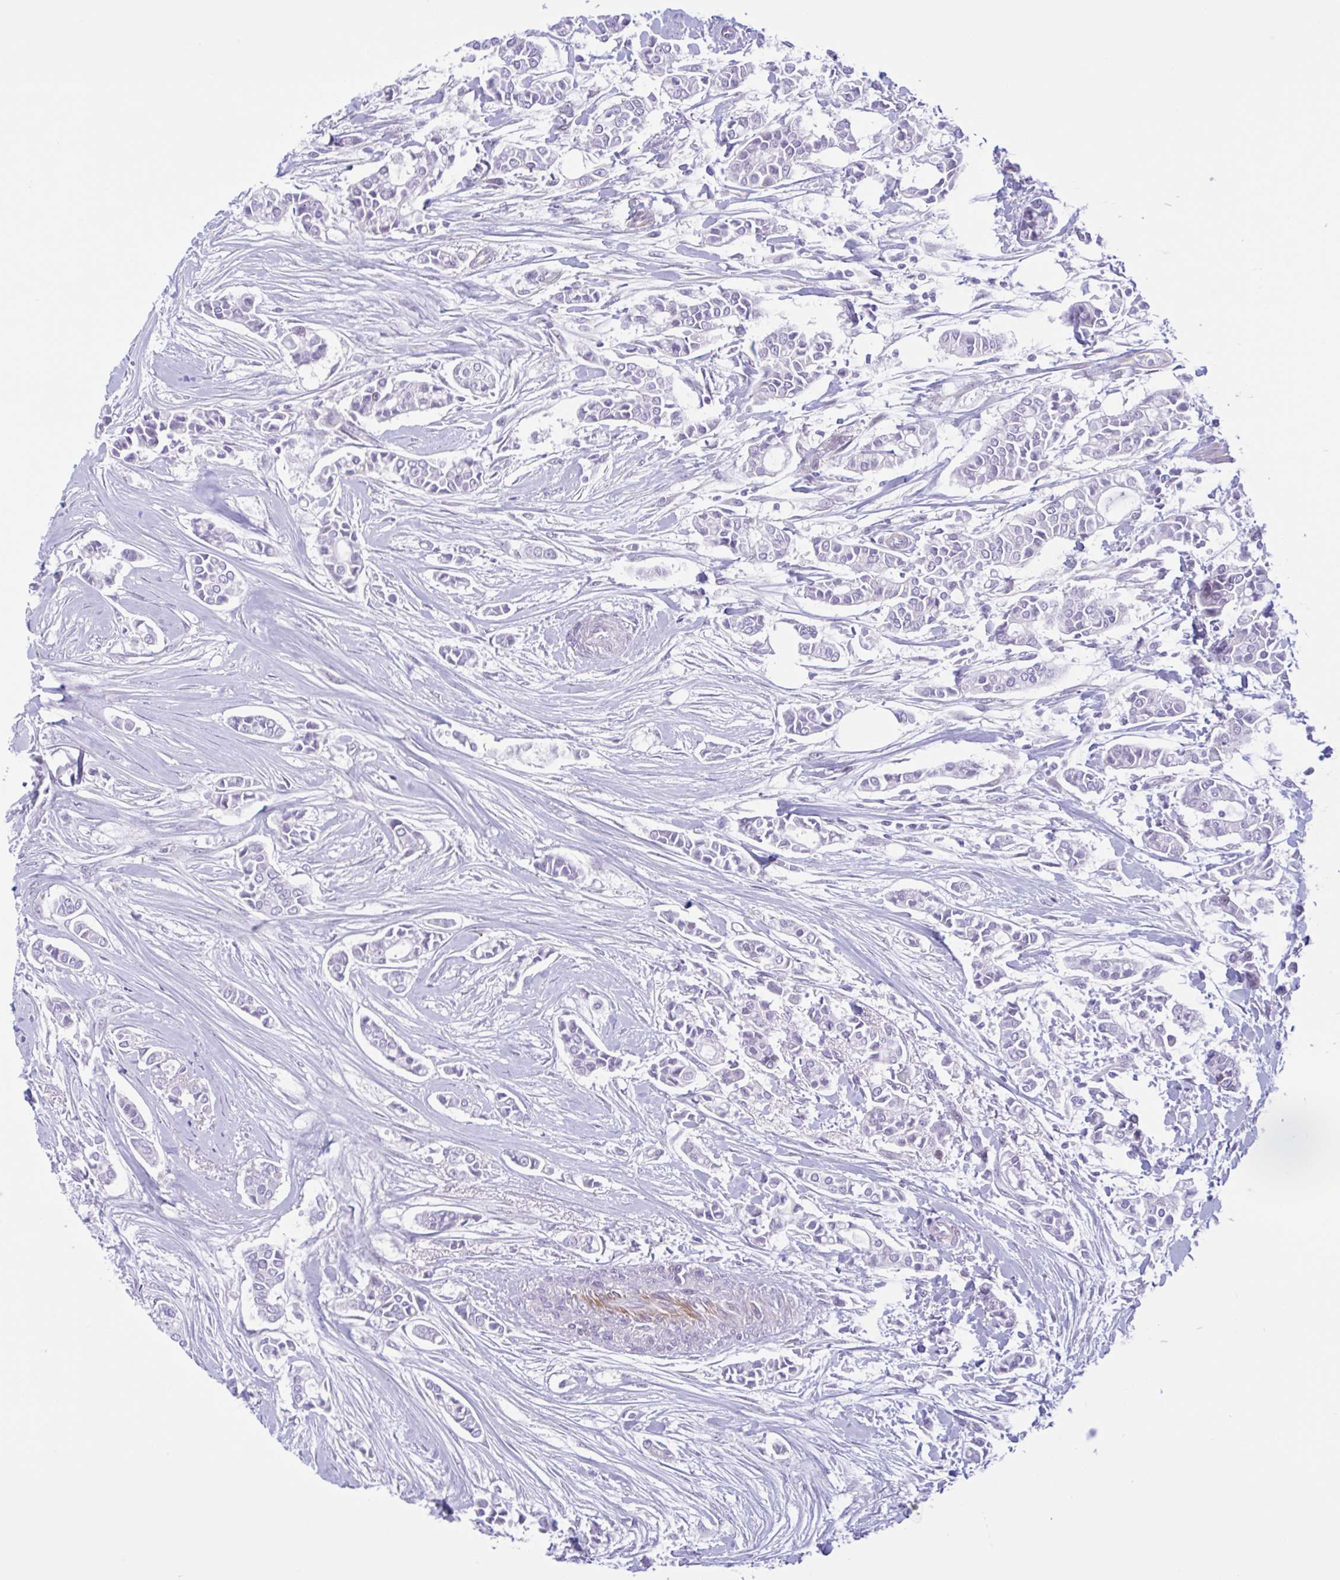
{"staining": {"intensity": "negative", "quantity": "none", "location": "none"}, "tissue": "breast cancer", "cell_type": "Tumor cells", "image_type": "cancer", "snomed": [{"axis": "morphology", "description": "Duct carcinoma"}, {"axis": "topography", "description": "Breast"}], "caption": "IHC histopathology image of human breast cancer (invasive ductal carcinoma) stained for a protein (brown), which displays no staining in tumor cells. (Brightfield microscopy of DAB immunohistochemistry at high magnification).", "gene": "AHCYL2", "patient": {"sex": "female", "age": 84}}